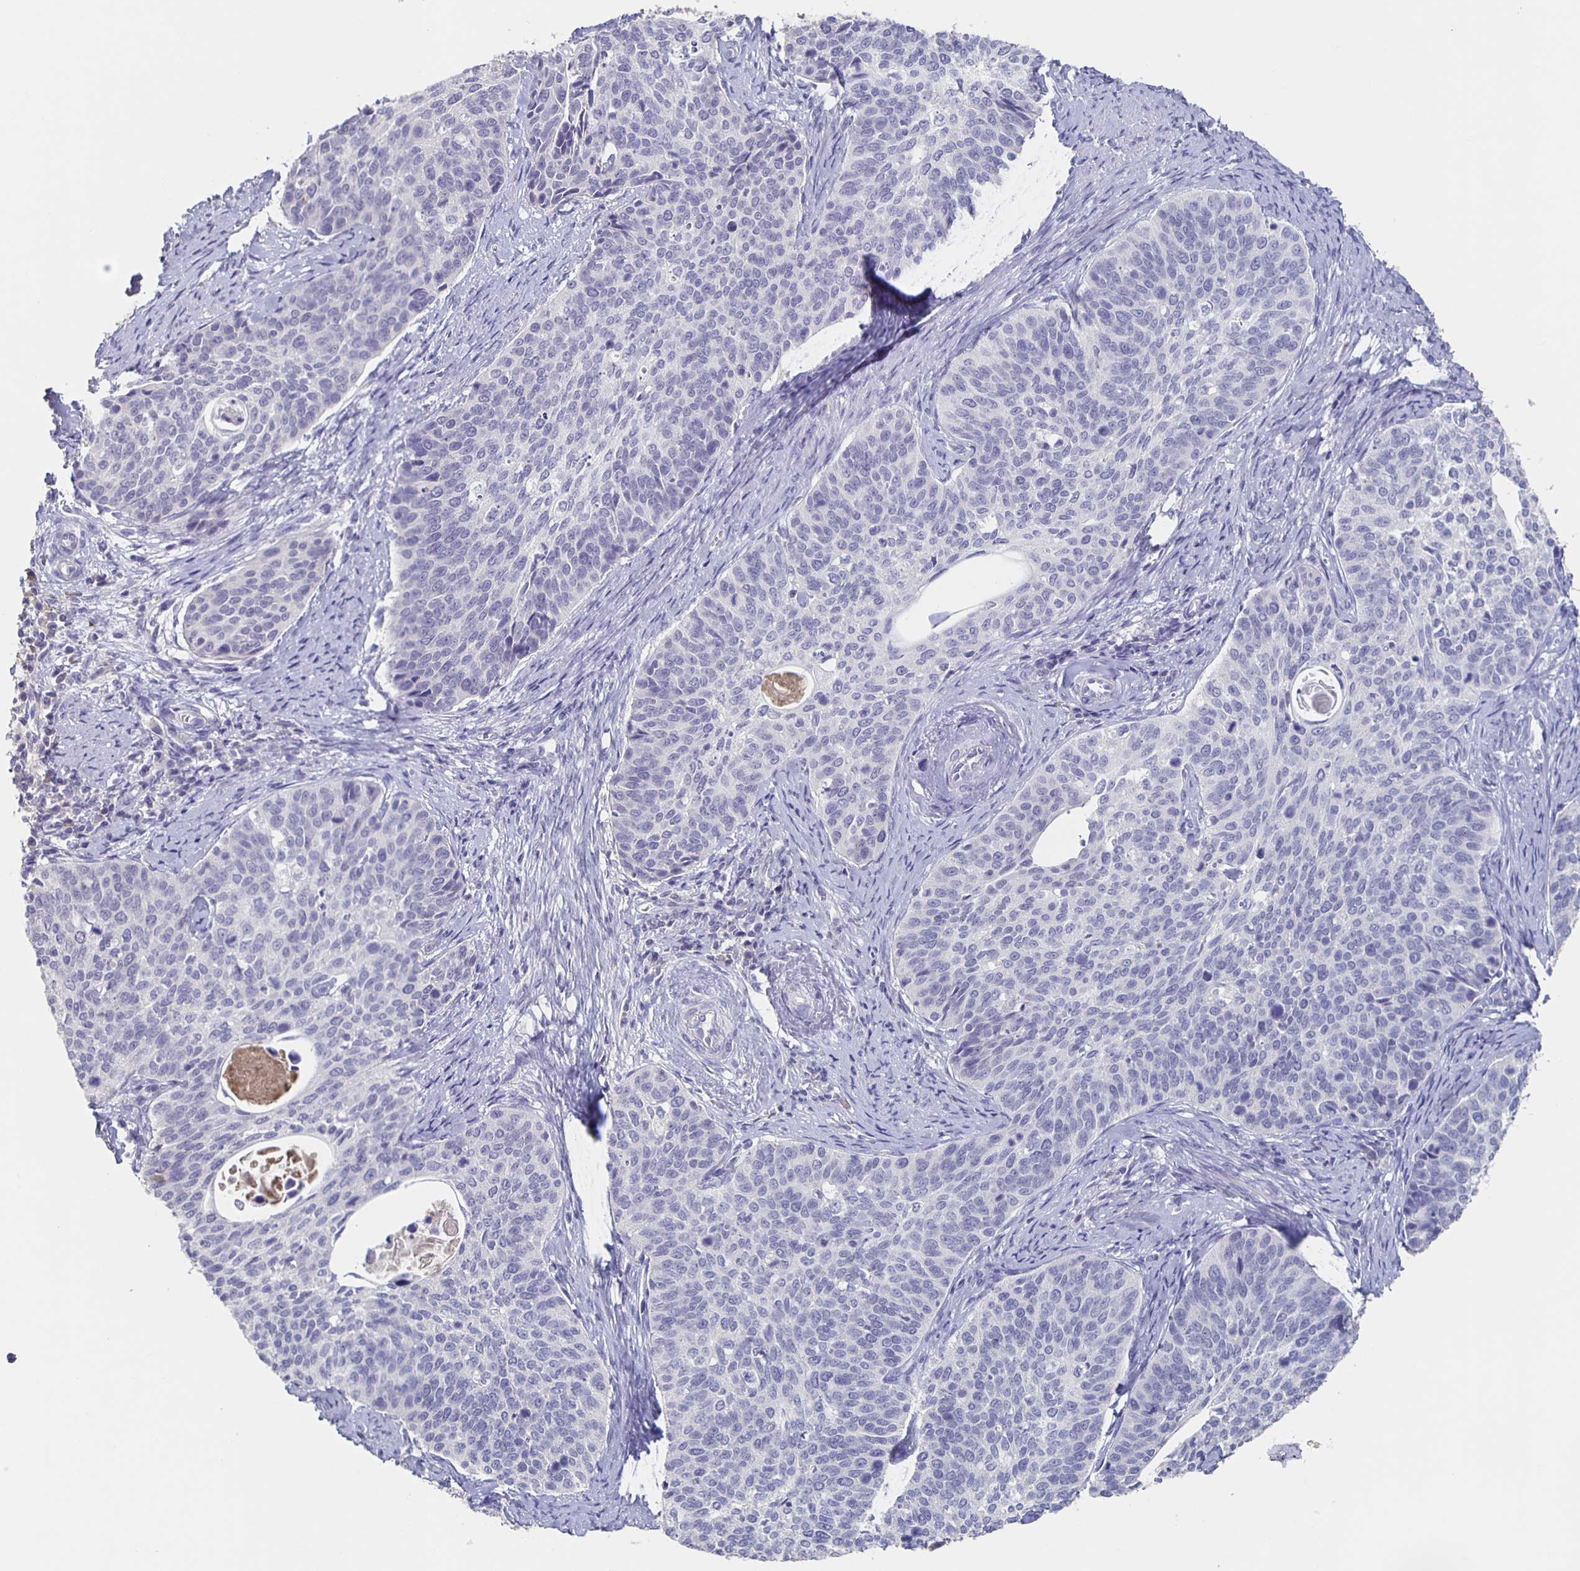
{"staining": {"intensity": "negative", "quantity": "none", "location": "none"}, "tissue": "cervical cancer", "cell_type": "Tumor cells", "image_type": "cancer", "snomed": [{"axis": "morphology", "description": "Squamous cell carcinoma, NOS"}, {"axis": "topography", "description": "Cervix"}], "caption": "Tumor cells are negative for brown protein staining in cervical squamous cell carcinoma.", "gene": "CACNA2D2", "patient": {"sex": "female", "age": 69}}